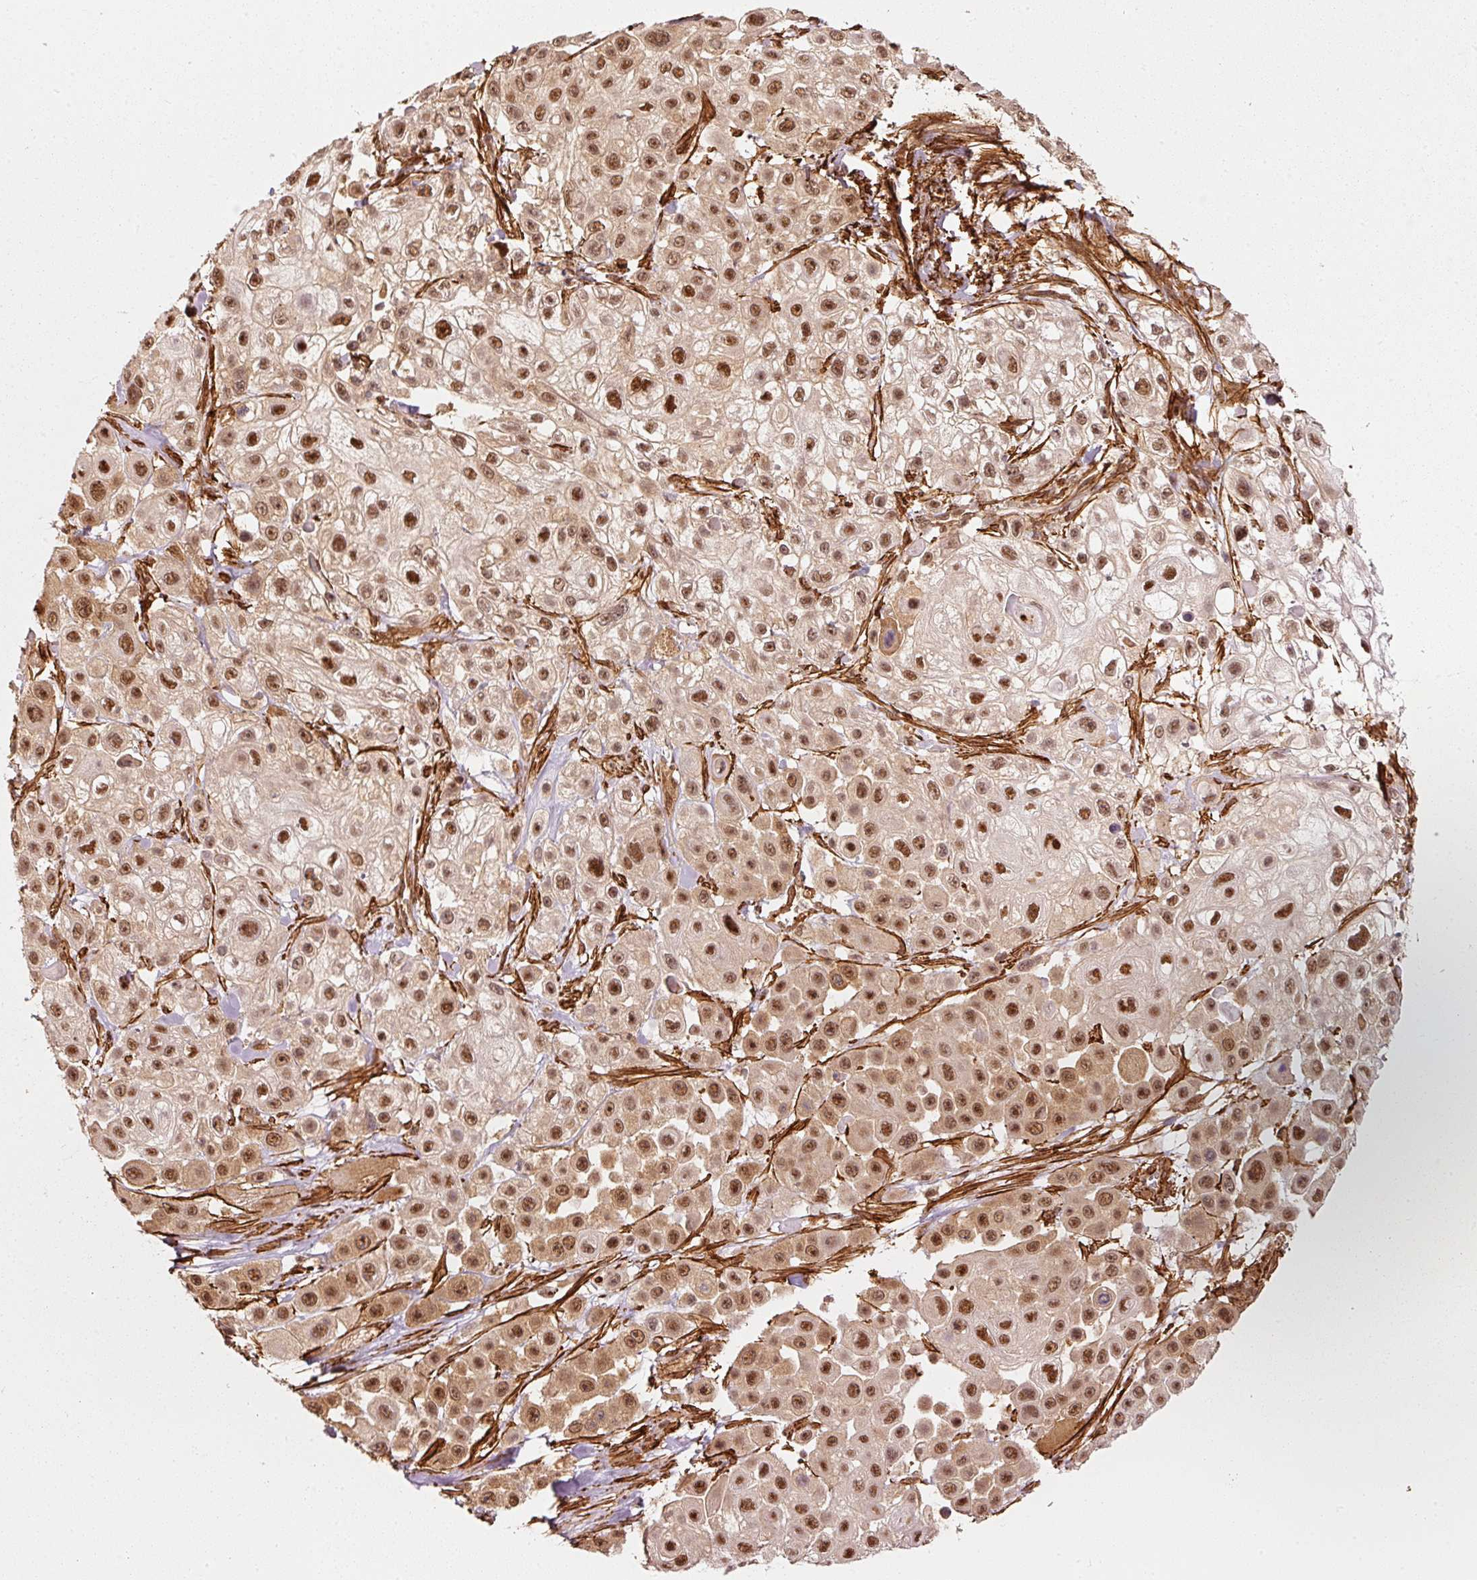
{"staining": {"intensity": "strong", "quantity": ">75%", "location": "nuclear"}, "tissue": "skin cancer", "cell_type": "Tumor cells", "image_type": "cancer", "snomed": [{"axis": "morphology", "description": "Squamous cell carcinoma, NOS"}, {"axis": "topography", "description": "Skin"}], "caption": "Immunohistochemical staining of human skin squamous cell carcinoma reveals strong nuclear protein expression in about >75% of tumor cells. The staining was performed using DAB, with brown indicating positive protein expression. Nuclei are stained blue with hematoxylin.", "gene": "PSMD1", "patient": {"sex": "male", "age": 67}}